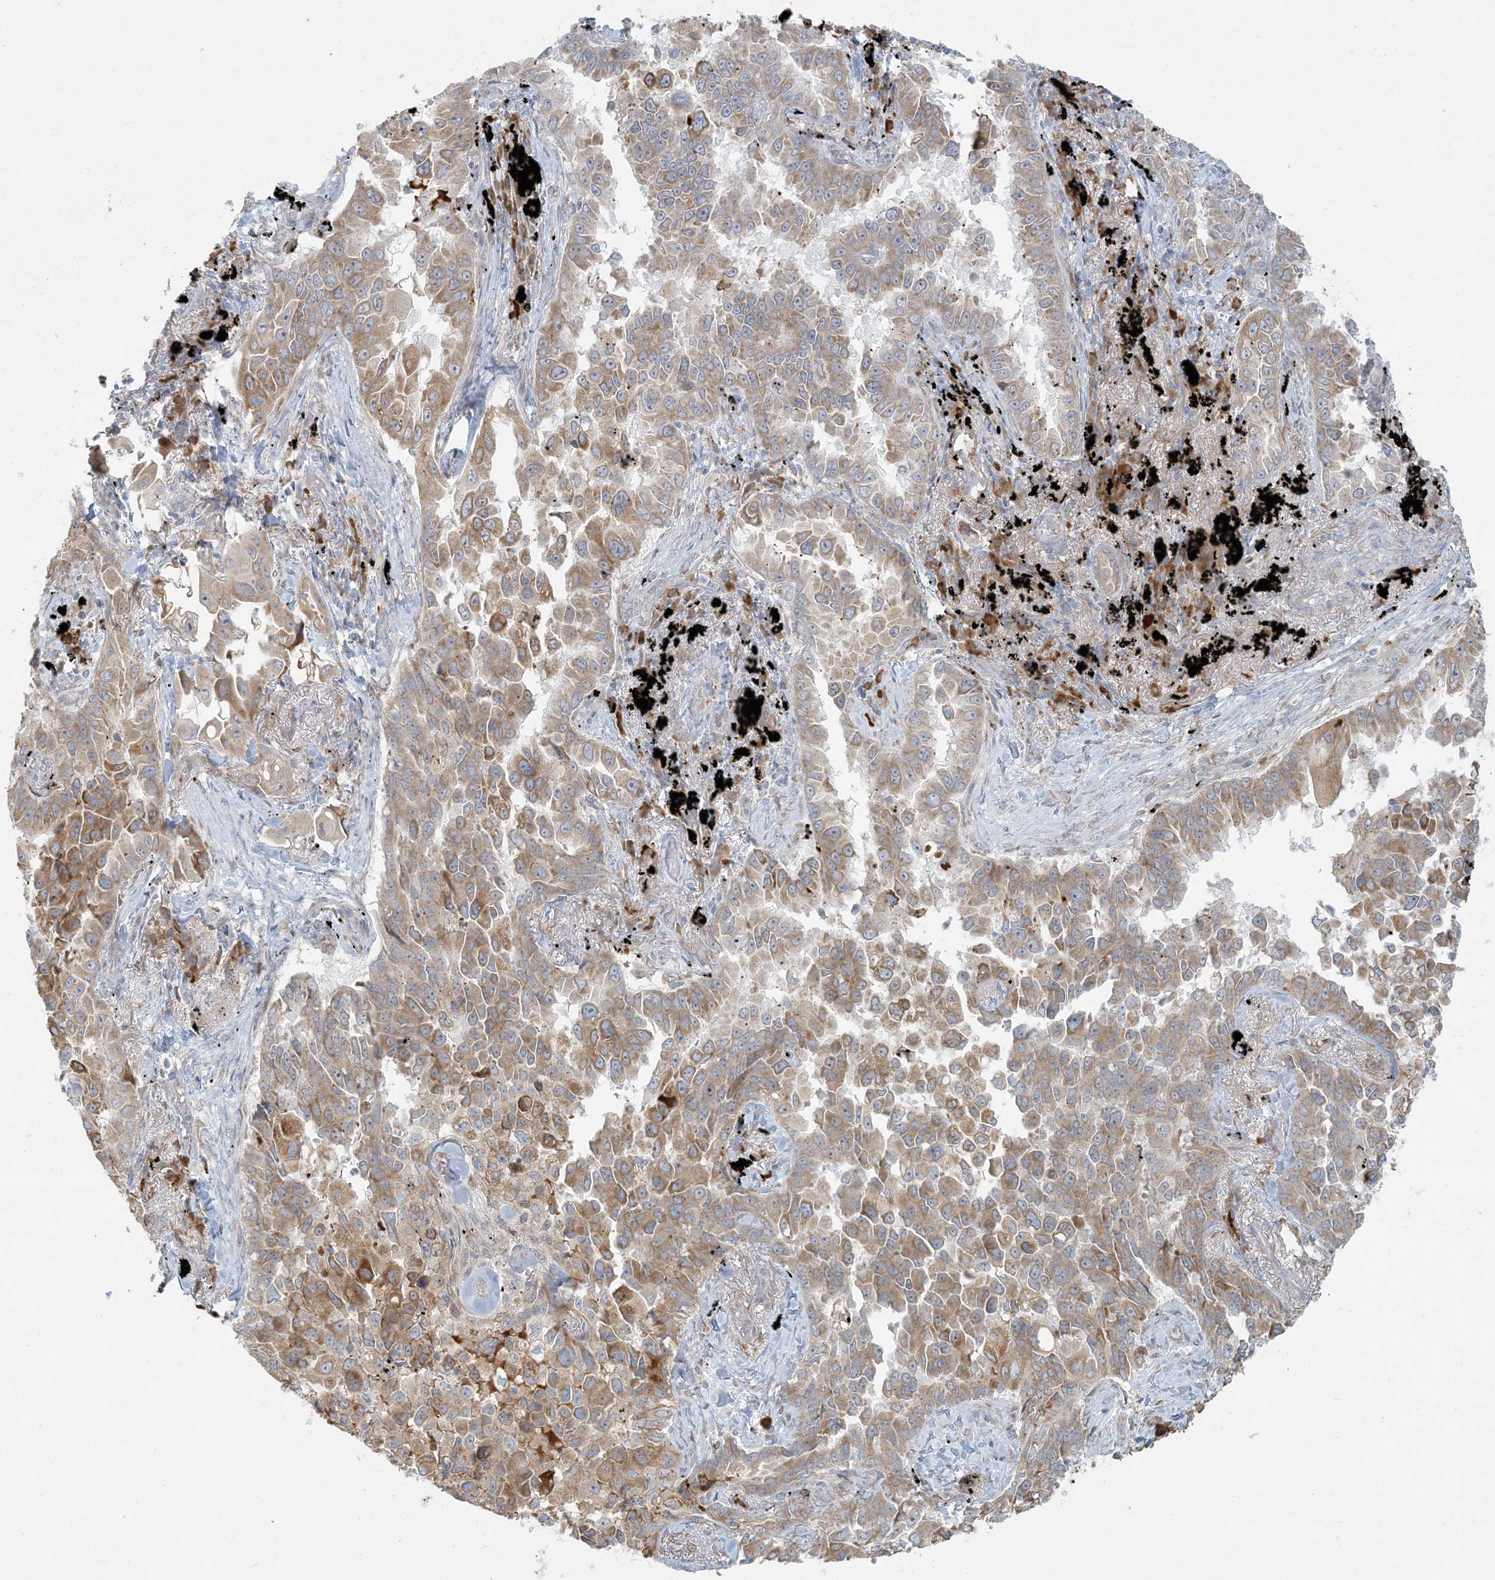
{"staining": {"intensity": "moderate", "quantity": ">75%", "location": "cytoplasmic/membranous"}, "tissue": "lung cancer", "cell_type": "Tumor cells", "image_type": "cancer", "snomed": [{"axis": "morphology", "description": "Adenocarcinoma, NOS"}, {"axis": "topography", "description": "Lung"}], "caption": "Immunohistochemistry (IHC) of lung adenocarcinoma exhibits medium levels of moderate cytoplasmic/membranous expression in approximately >75% of tumor cells.", "gene": "HACL1", "patient": {"sex": "female", "age": 67}}